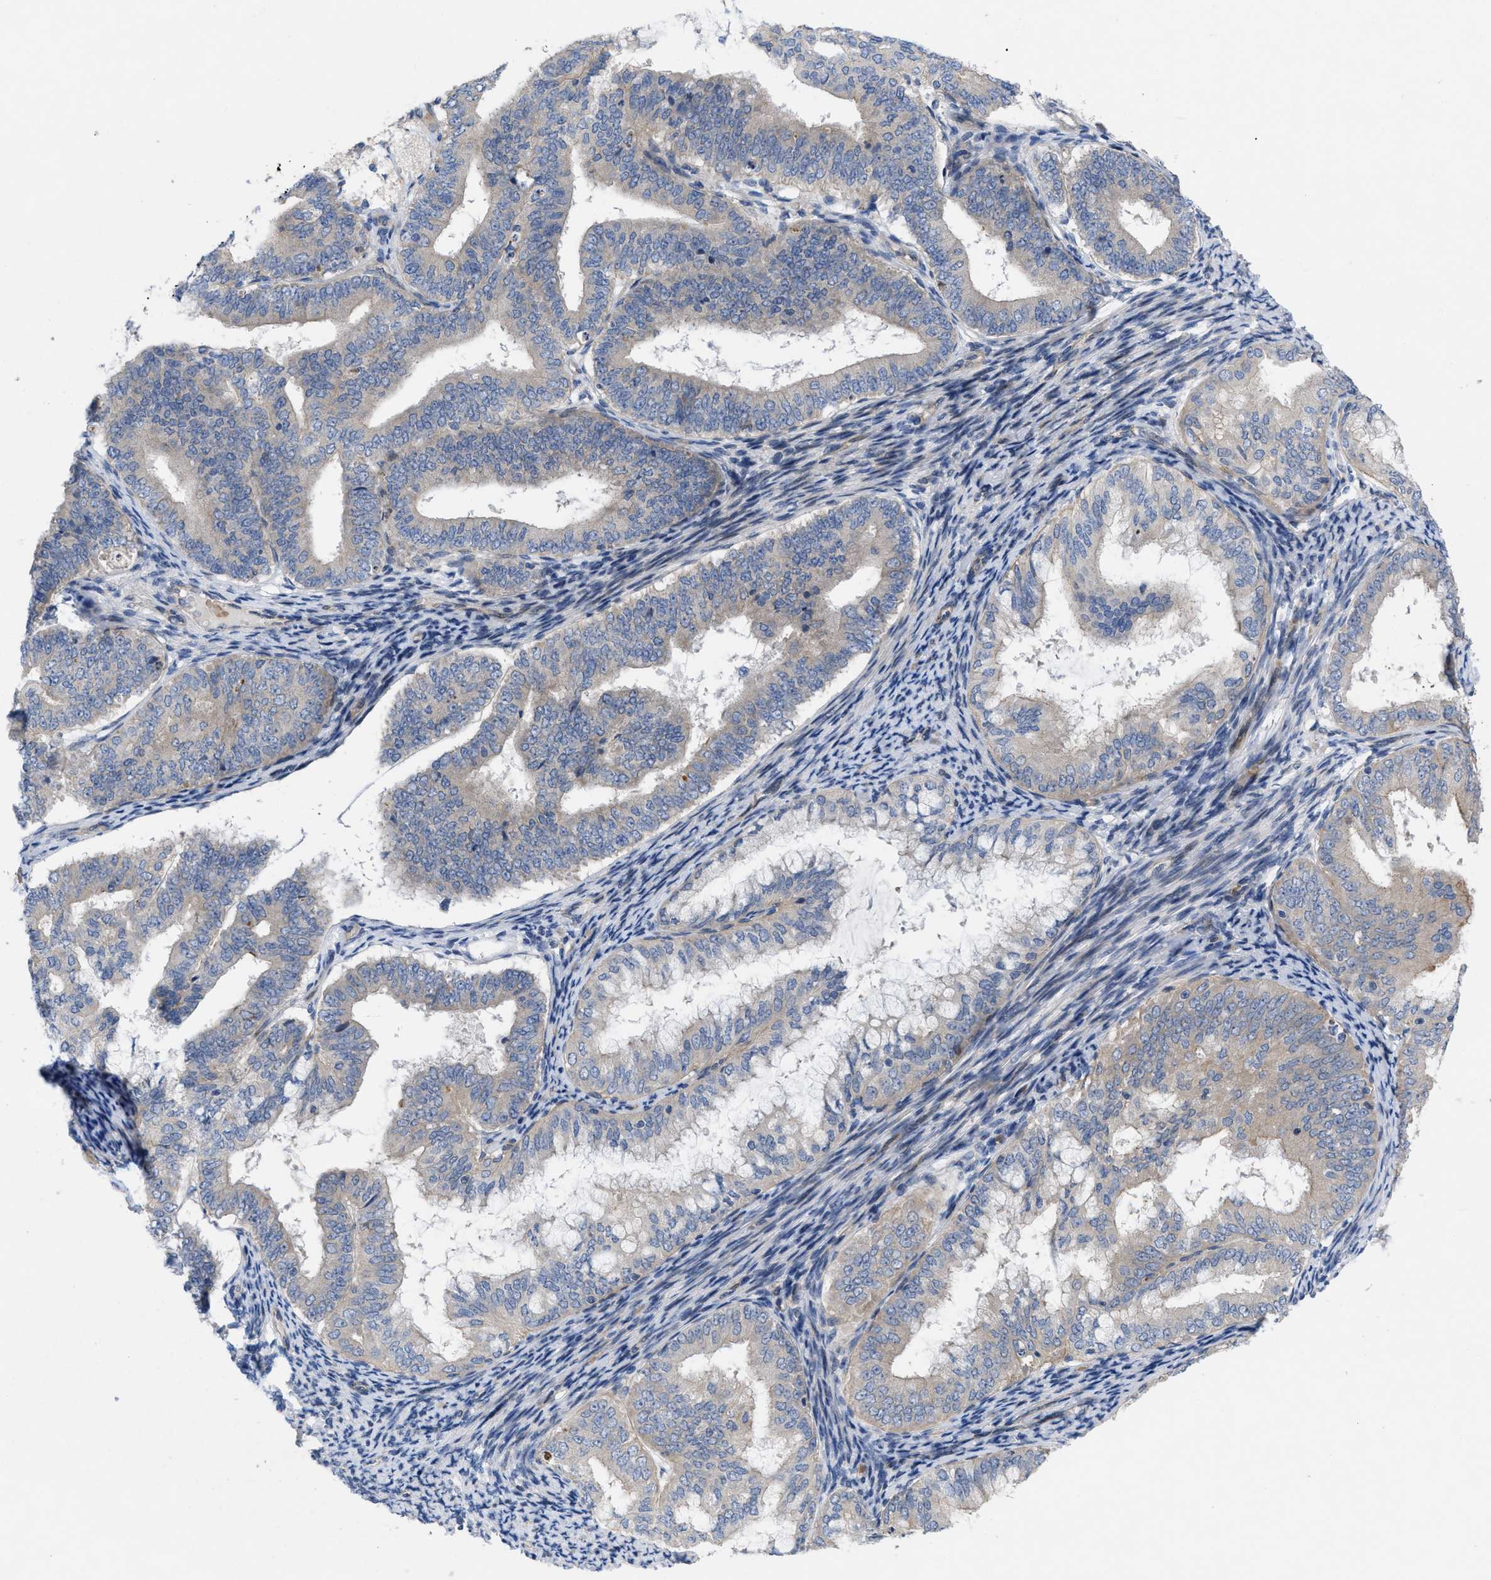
{"staining": {"intensity": "negative", "quantity": "none", "location": "none"}, "tissue": "endometrial cancer", "cell_type": "Tumor cells", "image_type": "cancer", "snomed": [{"axis": "morphology", "description": "Adenocarcinoma, NOS"}, {"axis": "topography", "description": "Endometrium"}], "caption": "Image shows no significant protein staining in tumor cells of adenocarcinoma (endometrial). The staining is performed using DAB brown chromogen with nuclei counter-stained in using hematoxylin.", "gene": "NDEL1", "patient": {"sex": "female", "age": 63}}